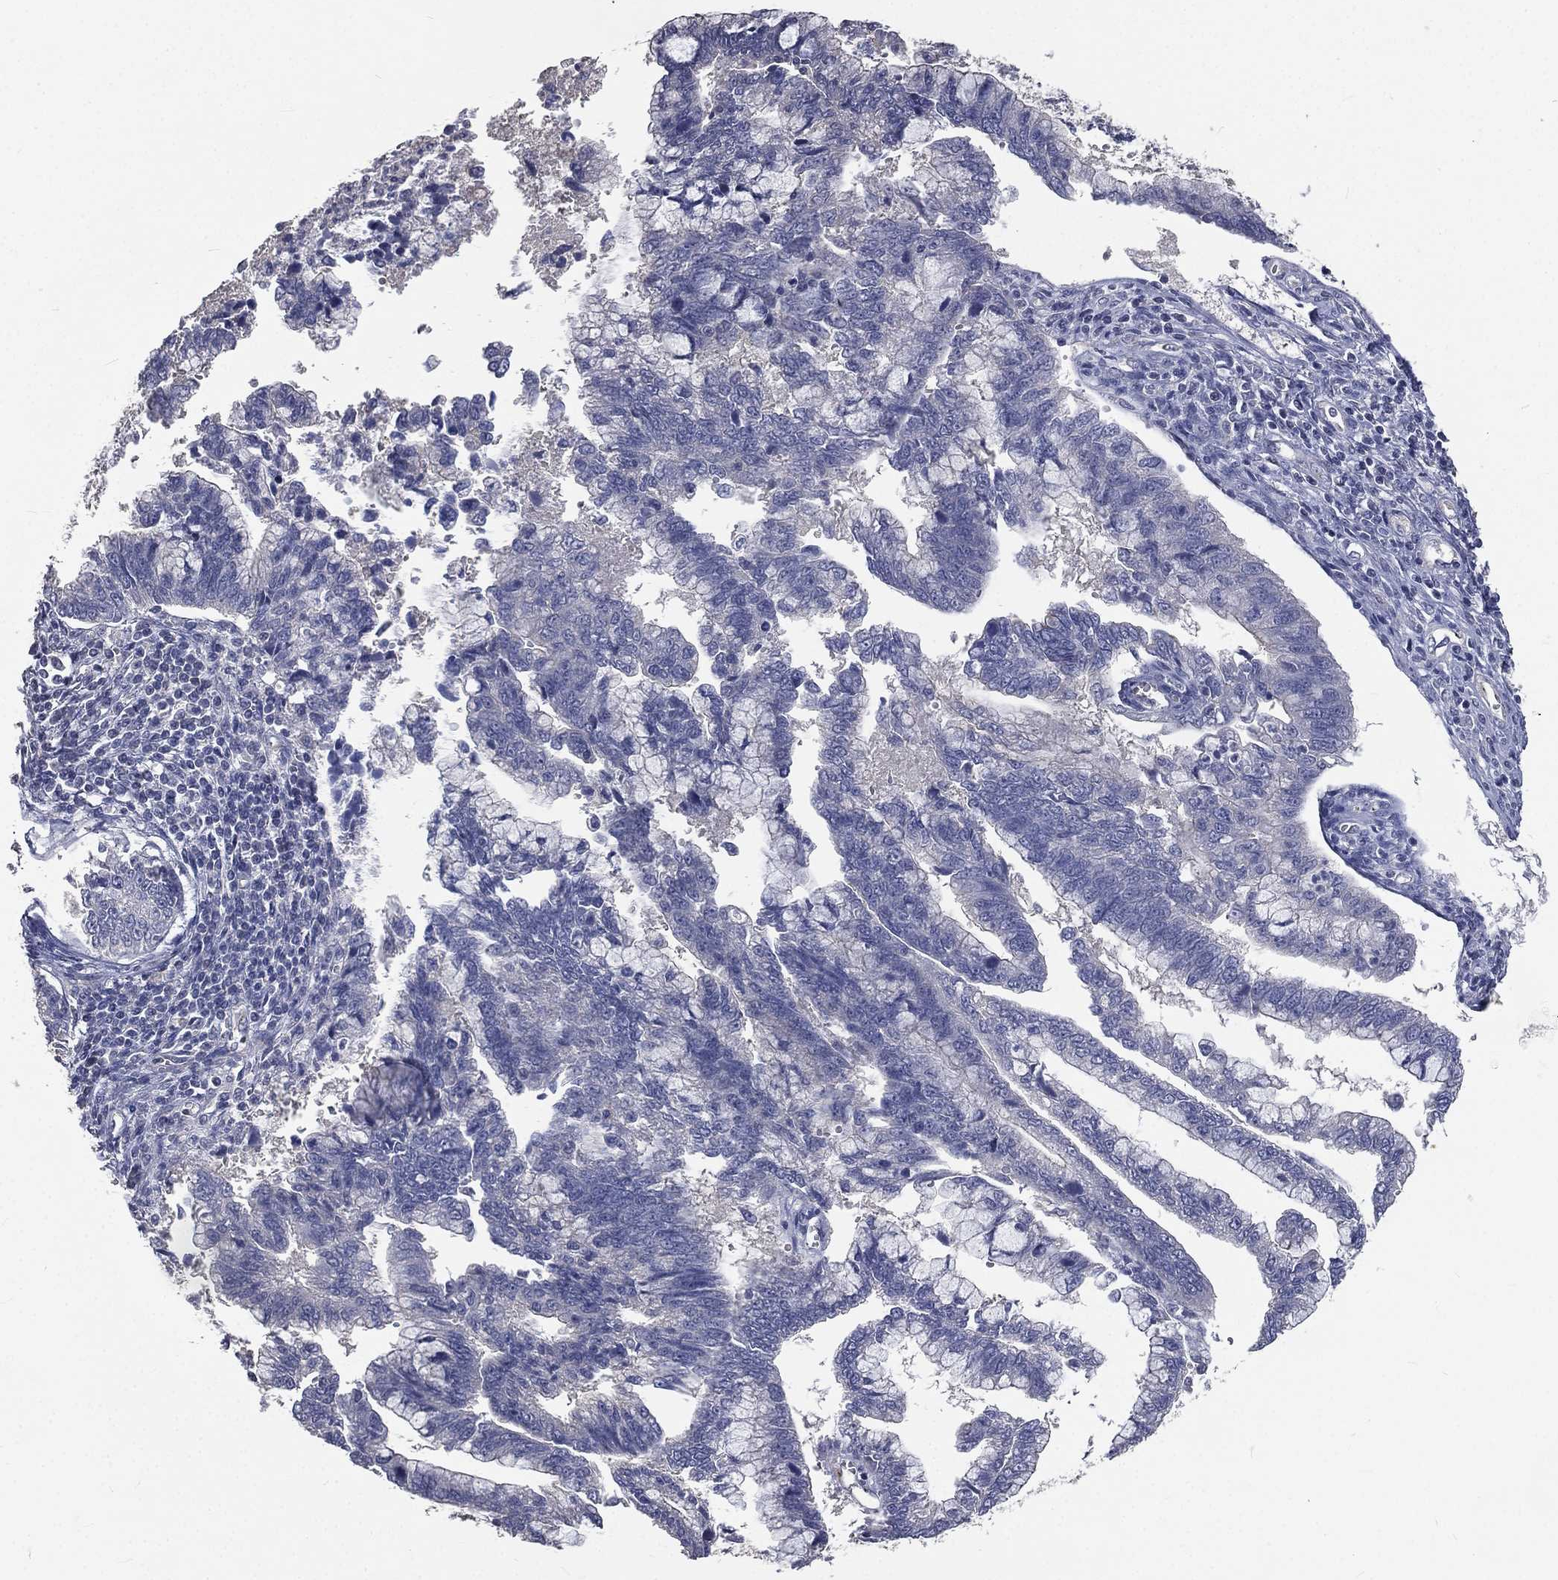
{"staining": {"intensity": "negative", "quantity": "none", "location": "none"}, "tissue": "cervical cancer", "cell_type": "Tumor cells", "image_type": "cancer", "snomed": [{"axis": "morphology", "description": "Adenocarcinoma, NOS"}, {"axis": "topography", "description": "Cervix"}], "caption": "A histopathology image of human adenocarcinoma (cervical) is negative for staining in tumor cells.", "gene": "CROCC", "patient": {"sex": "female", "age": 44}}